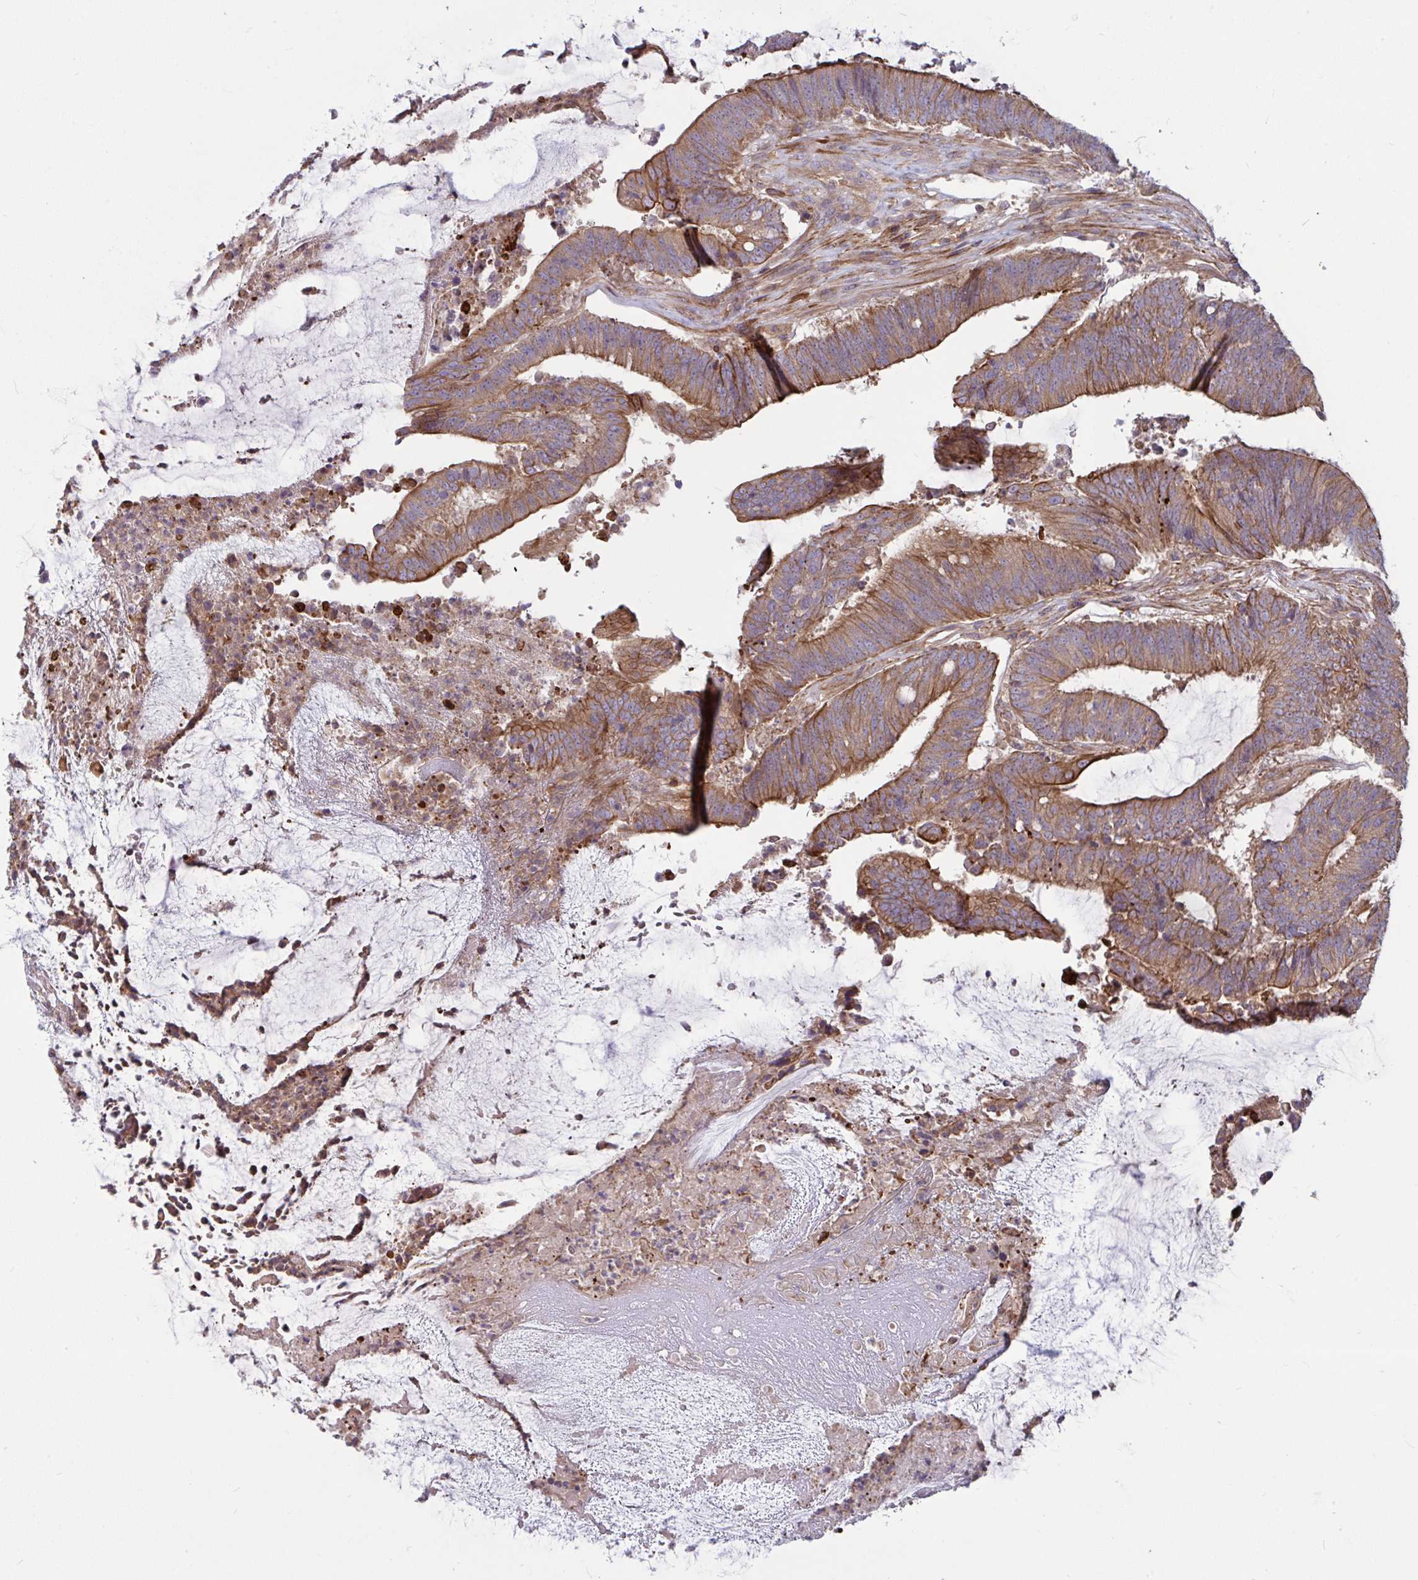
{"staining": {"intensity": "moderate", "quantity": ">75%", "location": "cytoplasmic/membranous"}, "tissue": "colorectal cancer", "cell_type": "Tumor cells", "image_type": "cancer", "snomed": [{"axis": "morphology", "description": "Adenocarcinoma, NOS"}, {"axis": "topography", "description": "Colon"}], "caption": "The immunohistochemical stain labels moderate cytoplasmic/membranous positivity in tumor cells of adenocarcinoma (colorectal) tissue. (DAB (3,3'-diaminobenzidine) IHC with brightfield microscopy, high magnification).", "gene": "TANK", "patient": {"sex": "female", "age": 43}}